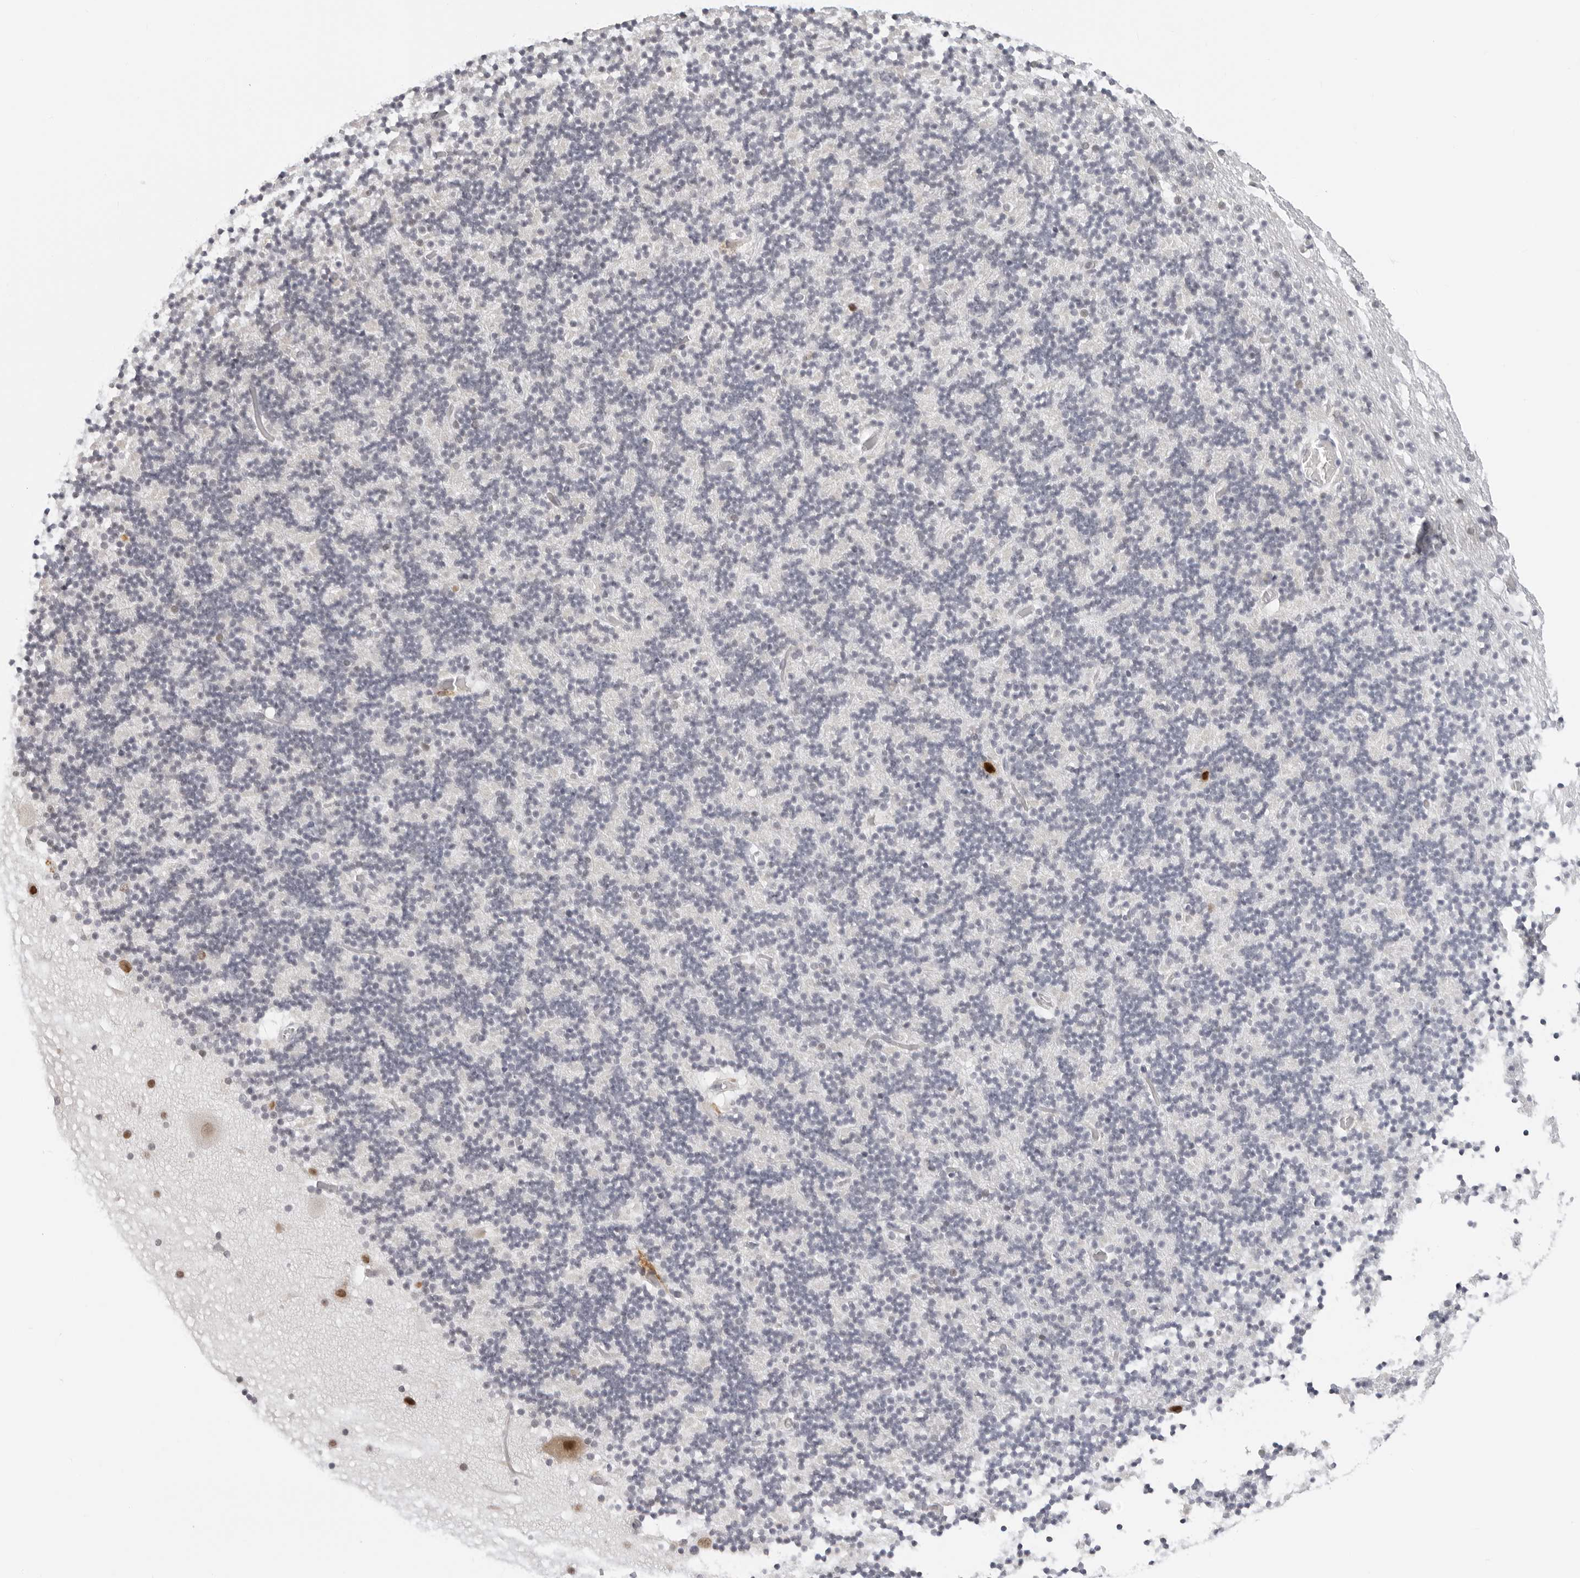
{"staining": {"intensity": "negative", "quantity": "none", "location": "none"}, "tissue": "cerebellum", "cell_type": "Cells in granular layer", "image_type": "normal", "snomed": [{"axis": "morphology", "description": "Normal tissue, NOS"}, {"axis": "topography", "description": "Cerebellum"}], "caption": "The histopathology image shows no staining of cells in granular layer in unremarkable cerebellum.", "gene": "MSH6", "patient": {"sex": "male", "age": 57}}